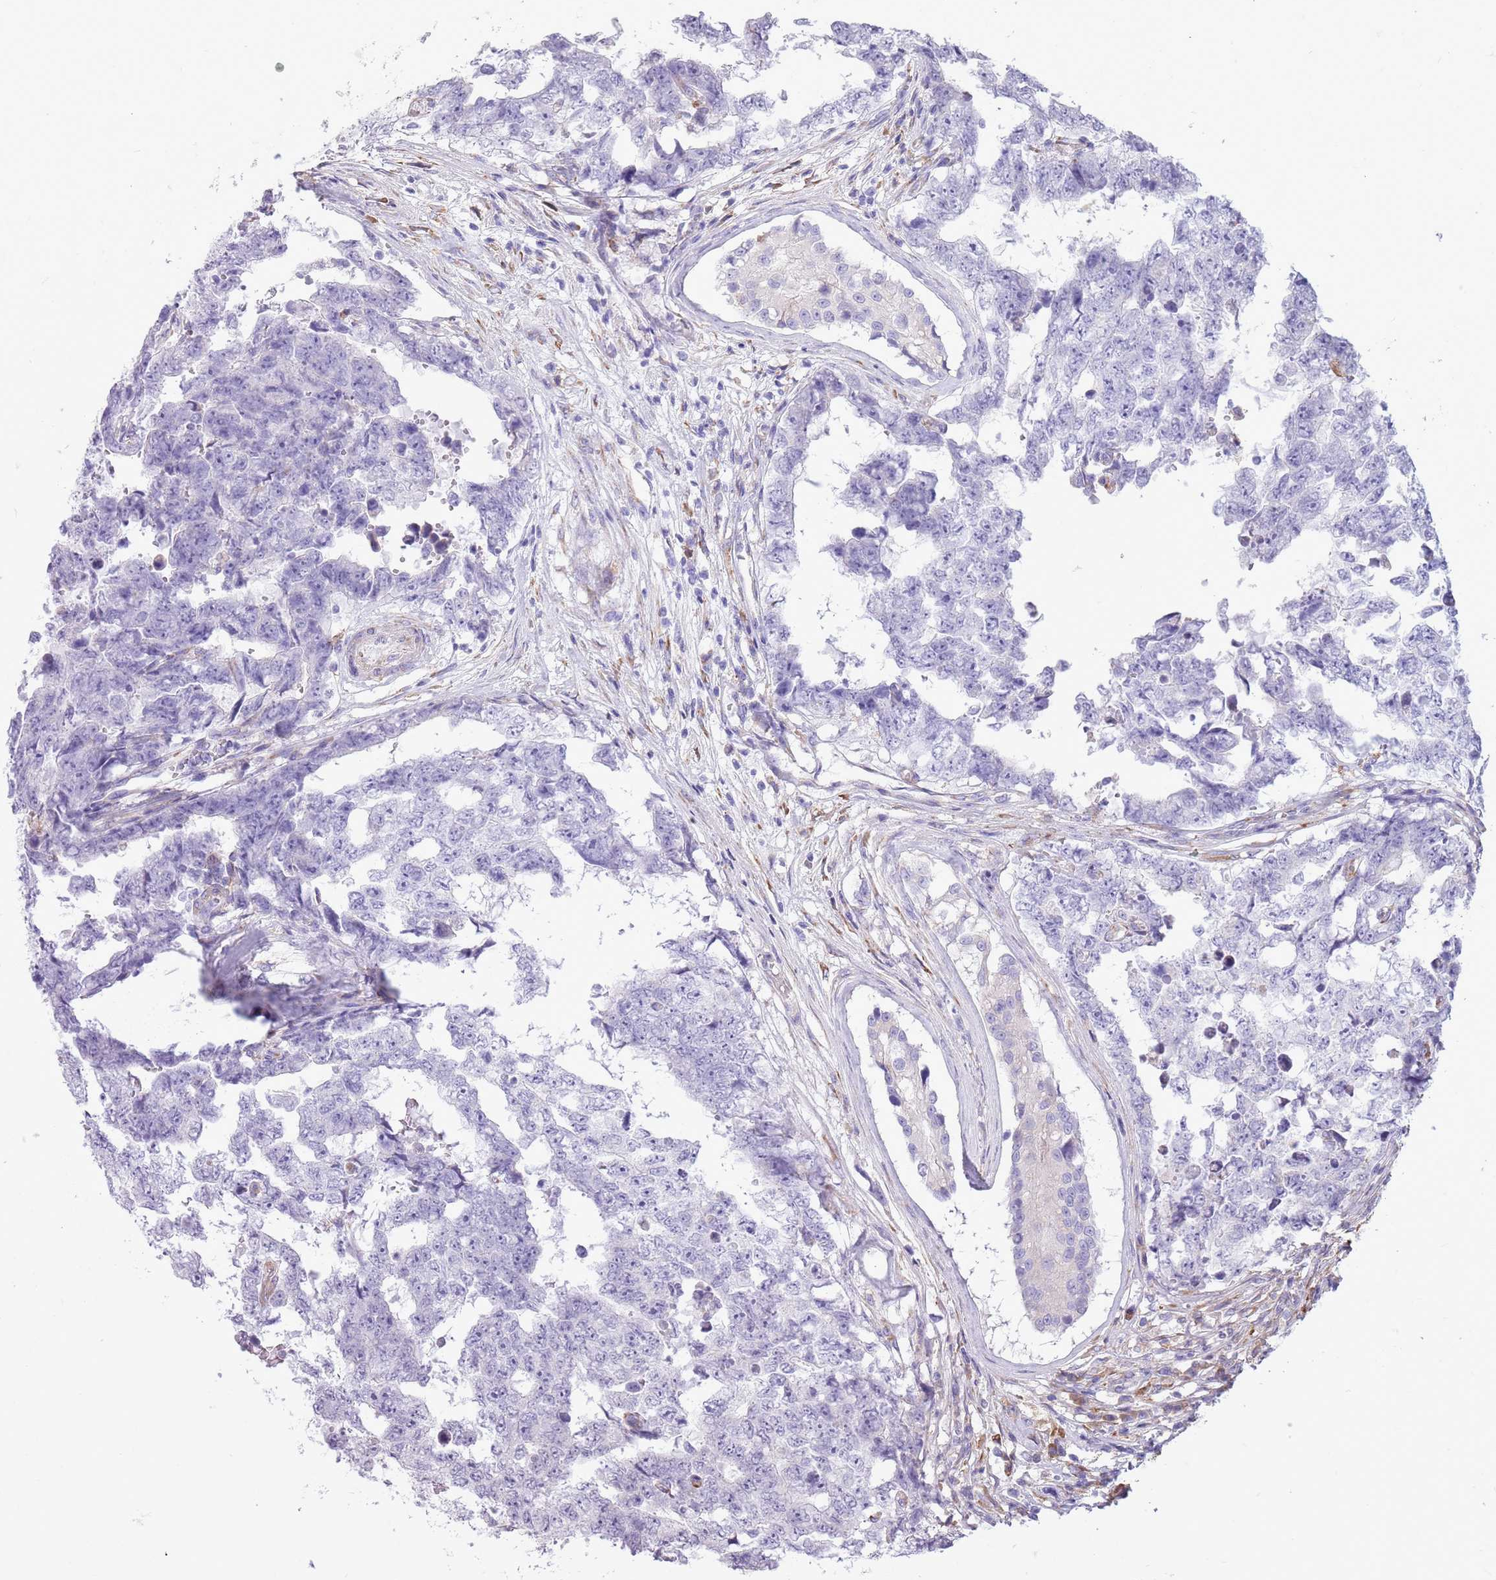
{"staining": {"intensity": "negative", "quantity": "none", "location": "none"}, "tissue": "testis cancer", "cell_type": "Tumor cells", "image_type": "cancer", "snomed": [{"axis": "morphology", "description": "Normal tissue, NOS"}, {"axis": "morphology", "description": "Carcinoma, Embryonal, NOS"}, {"axis": "topography", "description": "Testis"}, {"axis": "topography", "description": "Epididymis"}], "caption": "Tumor cells are negative for protein expression in human embryonal carcinoma (testis). (Immunohistochemistry, brightfield microscopy, high magnification).", "gene": "KCTD19", "patient": {"sex": "male", "age": 25}}